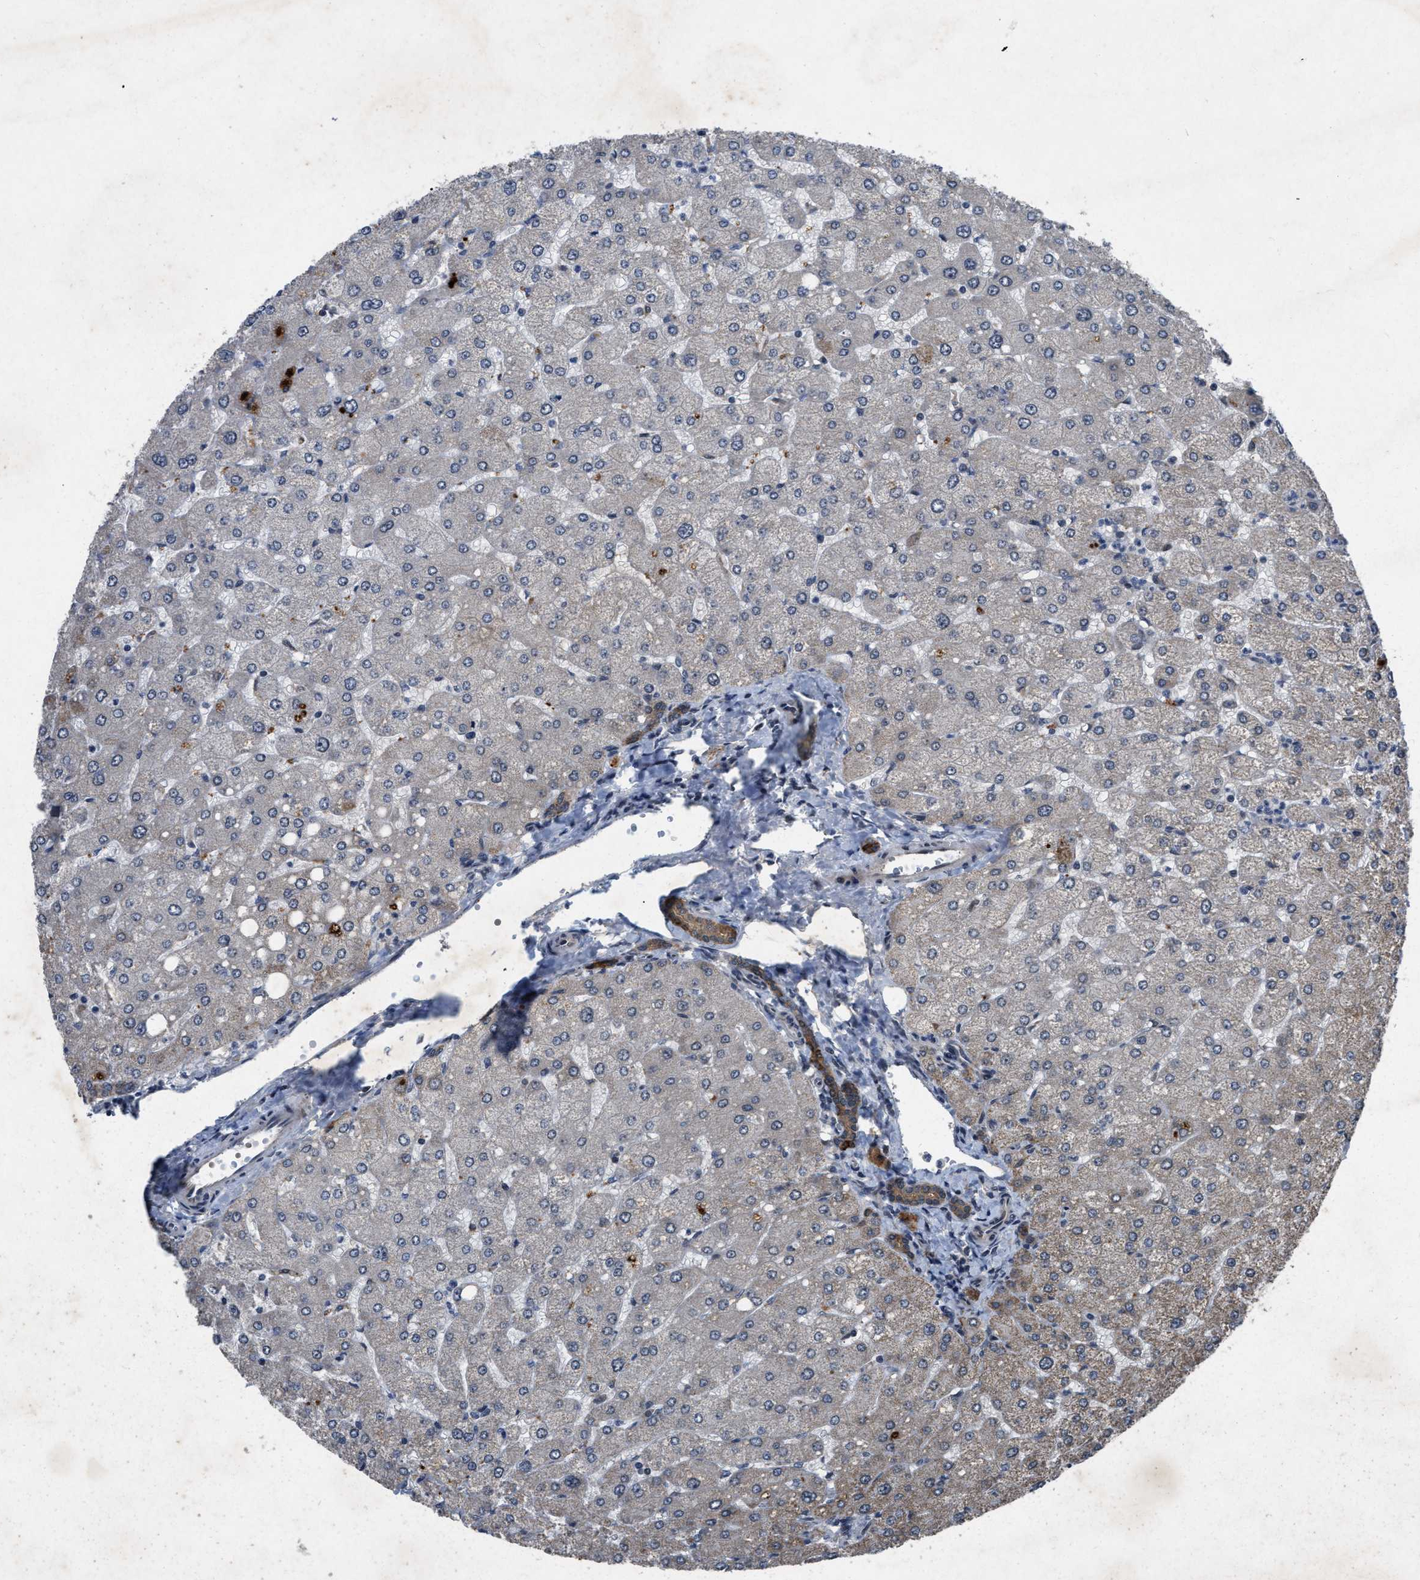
{"staining": {"intensity": "moderate", "quantity": ">75%", "location": "cytoplasmic/membranous"}, "tissue": "liver", "cell_type": "Cholangiocytes", "image_type": "normal", "snomed": [{"axis": "morphology", "description": "Normal tissue, NOS"}, {"axis": "topography", "description": "Liver"}], "caption": "Protein expression analysis of normal liver shows moderate cytoplasmic/membranous staining in approximately >75% of cholangiocytes. (brown staining indicates protein expression, while blue staining denotes nuclei).", "gene": "ZNHIT1", "patient": {"sex": "male", "age": 55}}